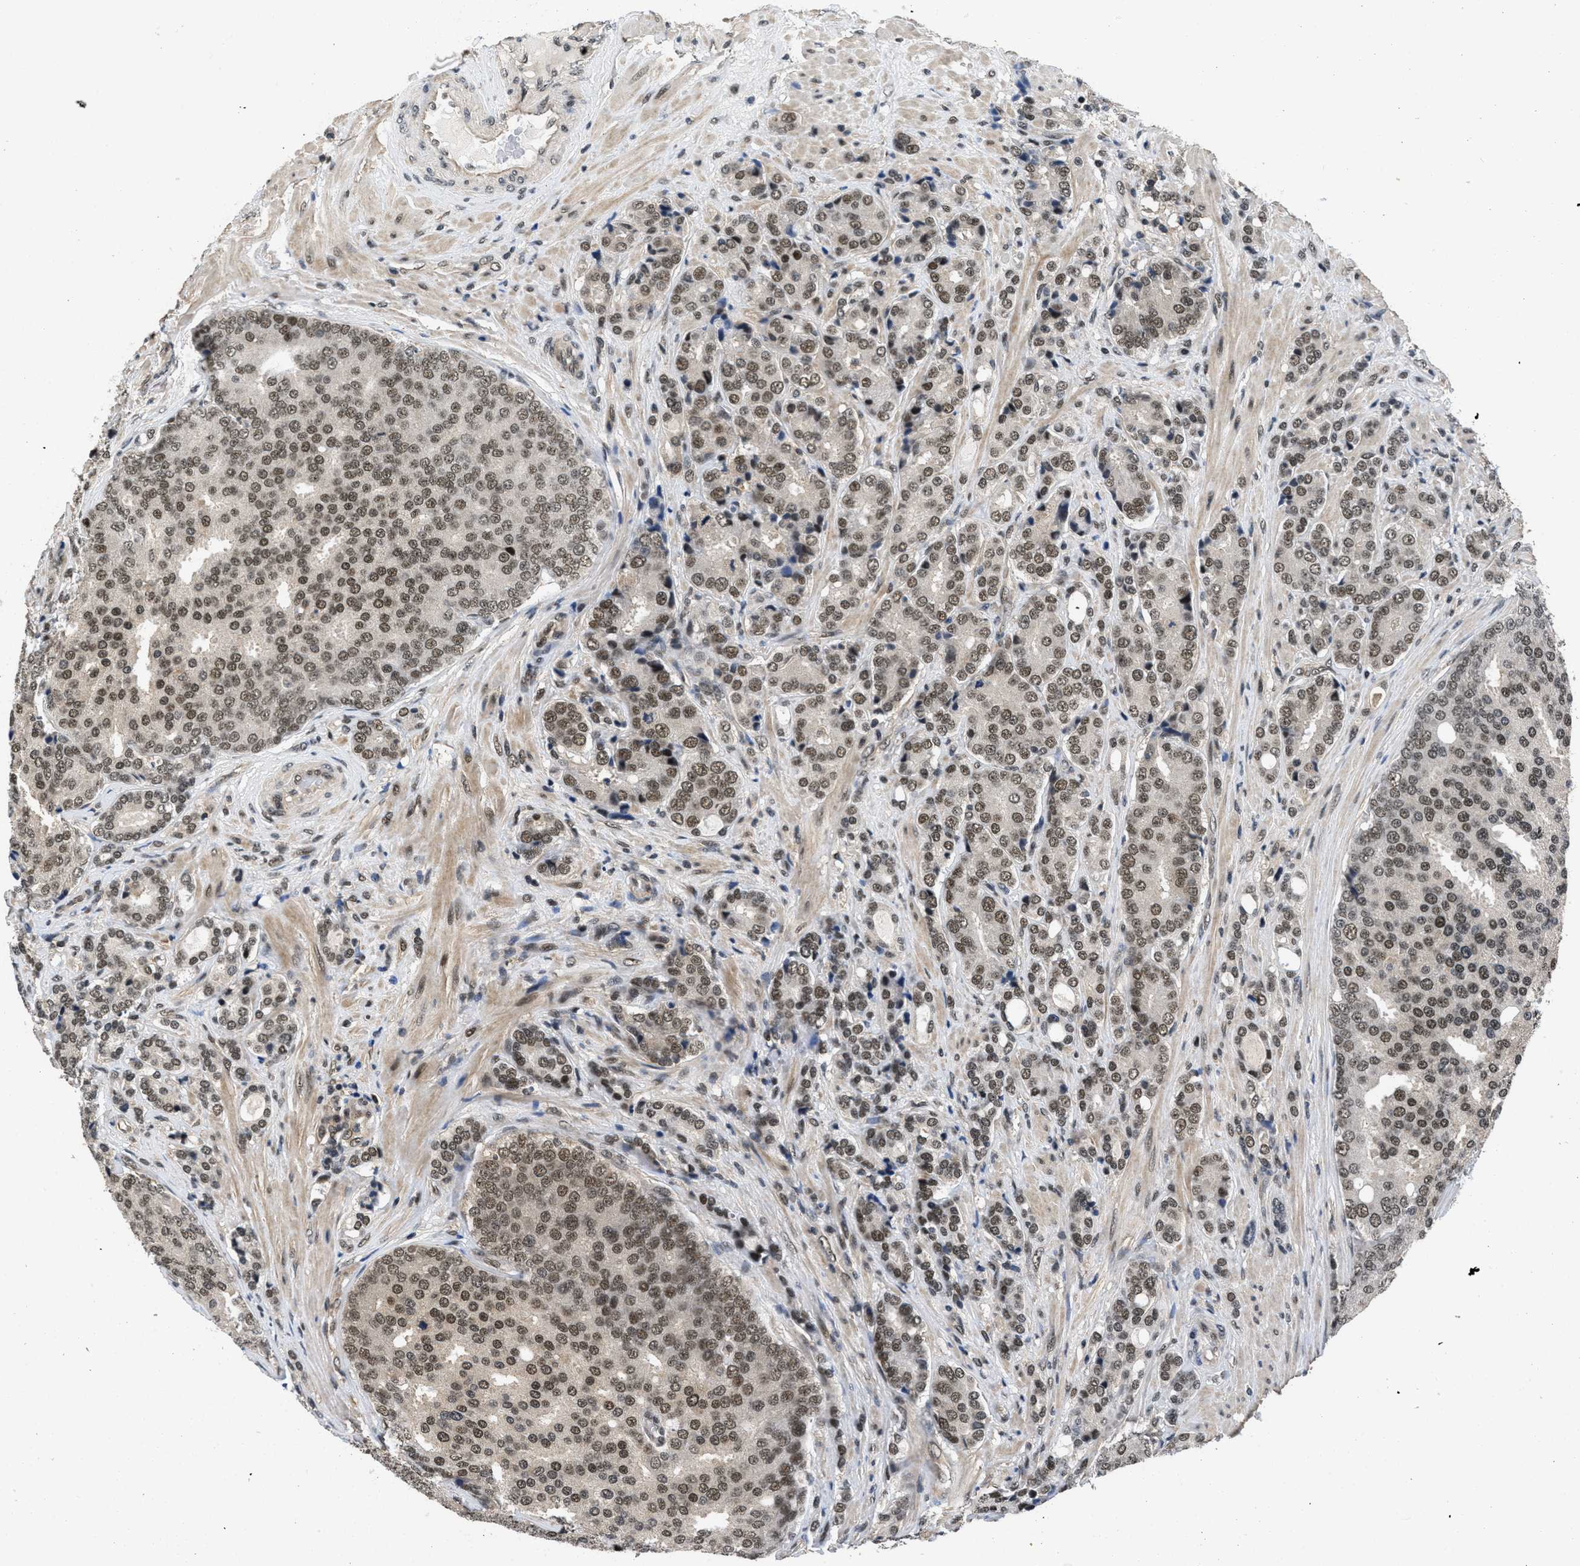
{"staining": {"intensity": "moderate", "quantity": ">75%", "location": "nuclear"}, "tissue": "prostate cancer", "cell_type": "Tumor cells", "image_type": "cancer", "snomed": [{"axis": "morphology", "description": "Adenocarcinoma, High grade"}, {"axis": "topography", "description": "Prostate"}], "caption": "Protein analysis of prostate cancer (high-grade adenocarcinoma) tissue displays moderate nuclear staining in about >75% of tumor cells.", "gene": "CUL4B", "patient": {"sex": "male", "age": 50}}